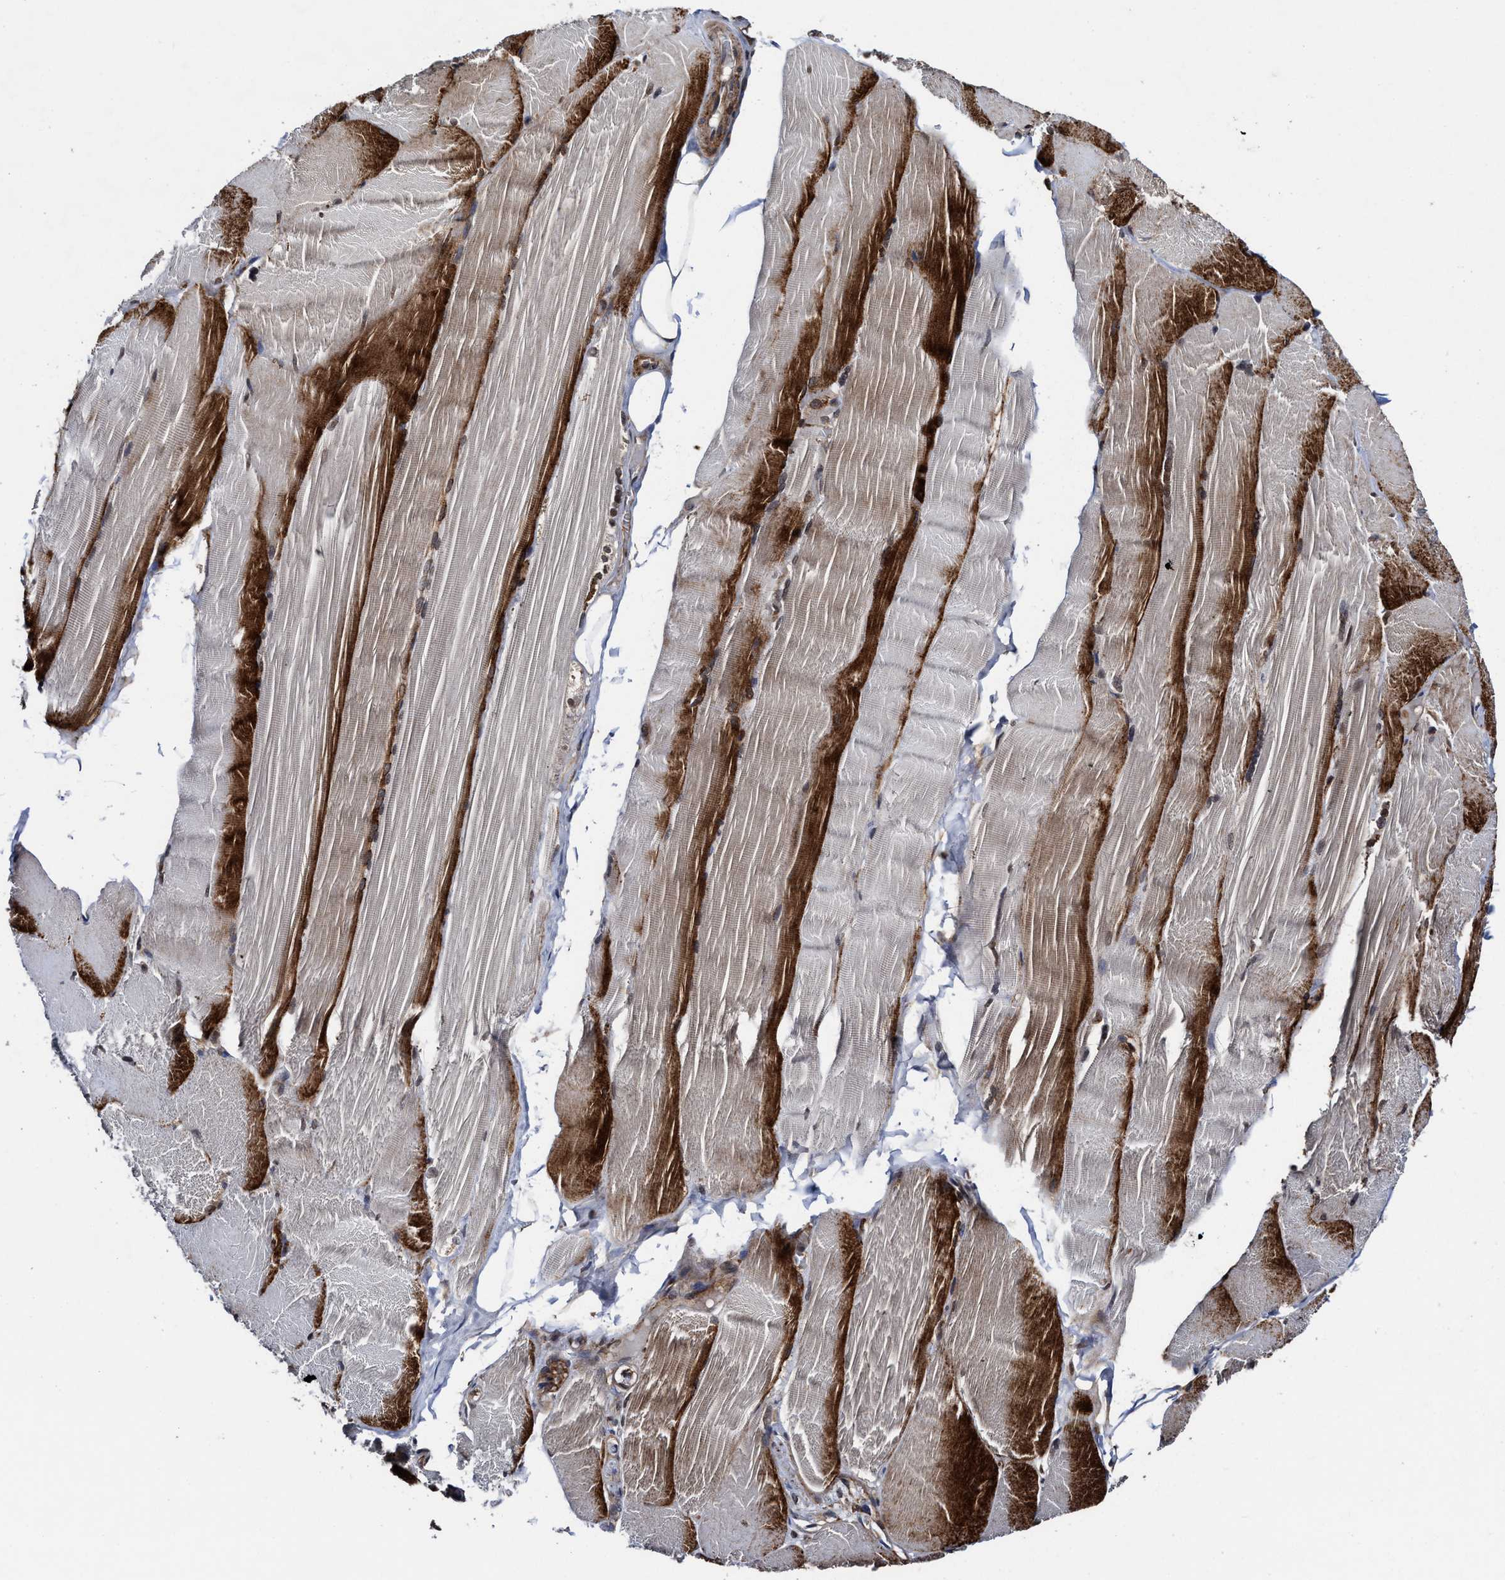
{"staining": {"intensity": "strong", "quantity": "25%-75%", "location": "cytoplasmic/membranous"}, "tissue": "skeletal muscle", "cell_type": "Myocytes", "image_type": "normal", "snomed": [{"axis": "morphology", "description": "Normal tissue, NOS"}, {"axis": "topography", "description": "Skin"}, {"axis": "topography", "description": "Skeletal muscle"}], "caption": "Human skeletal muscle stained with a brown dye displays strong cytoplasmic/membranous positive staining in about 25%-75% of myocytes.", "gene": "SEPTIN2", "patient": {"sex": "male", "age": 83}}